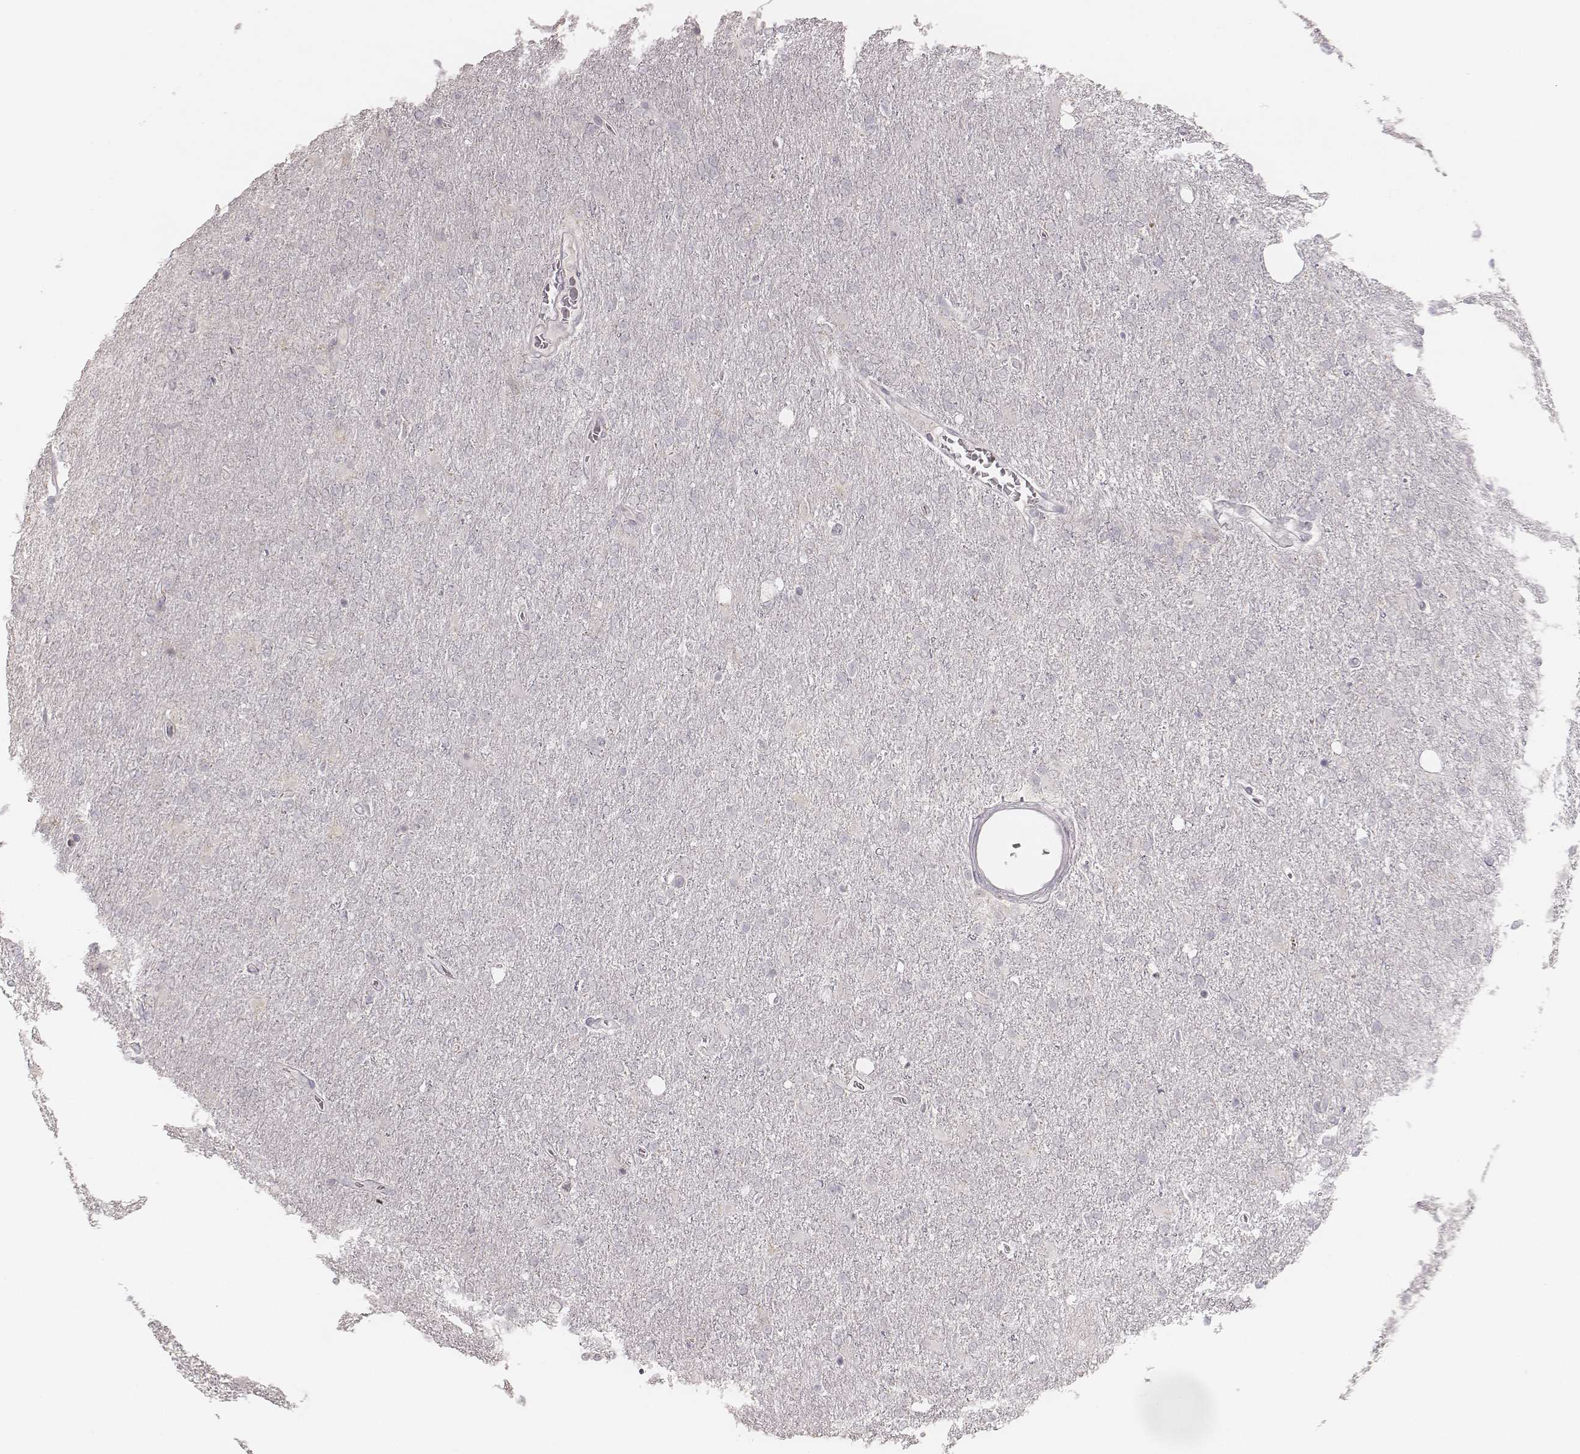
{"staining": {"intensity": "negative", "quantity": "none", "location": "none"}, "tissue": "glioma", "cell_type": "Tumor cells", "image_type": "cancer", "snomed": [{"axis": "morphology", "description": "Glioma, malignant, High grade"}, {"axis": "topography", "description": "Cerebral cortex"}], "caption": "Human high-grade glioma (malignant) stained for a protein using IHC shows no staining in tumor cells.", "gene": "ACACB", "patient": {"sex": "male", "age": 70}}